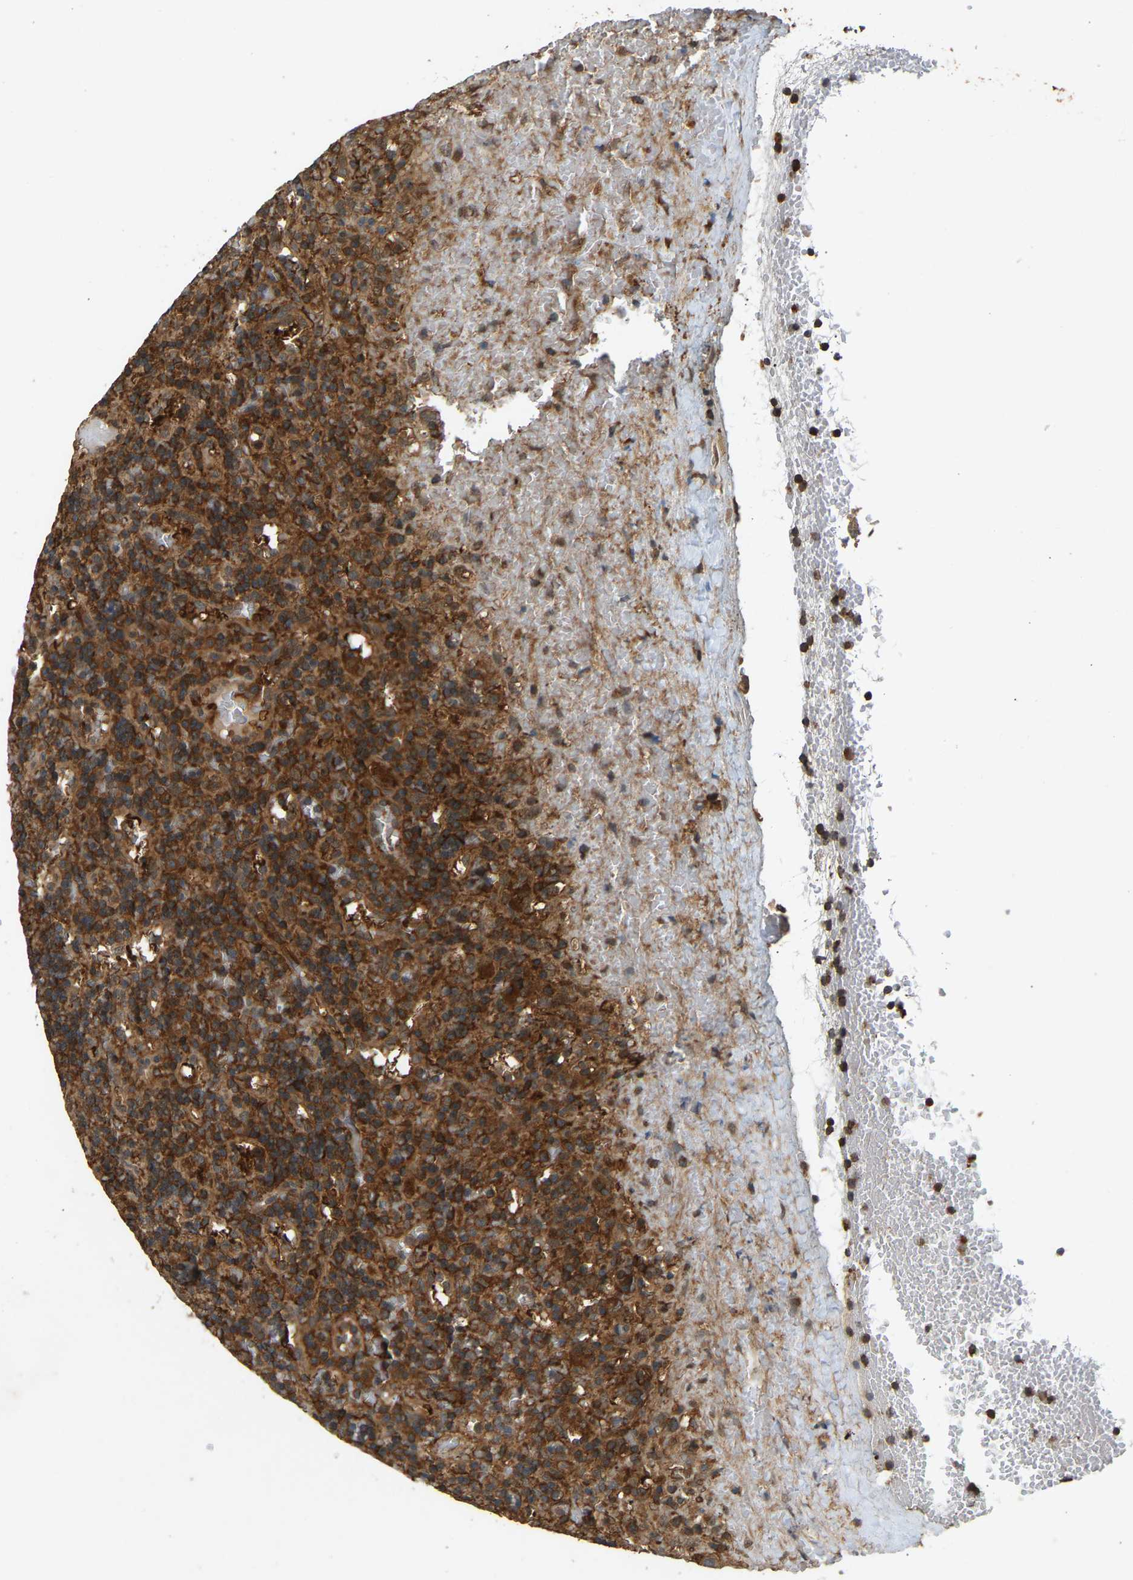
{"staining": {"intensity": "strong", "quantity": ">75%", "location": "cytoplasmic/membranous"}, "tissue": "lymphoma", "cell_type": "Tumor cells", "image_type": "cancer", "snomed": [{"axis": "morphology", "description": "Malignant lymphoma, non-Hodgkin's type, High grade"}, {"axis": "topography", "description": "Lymph node"}], "caption": "Lymphoma was stained to show a protein in brown. There is high levels of strong cytoplasmic/membranous positivity in about >75% of tumor cells.", "gene": "GOPC", "patient": {"sex": "female", "age": 76}}